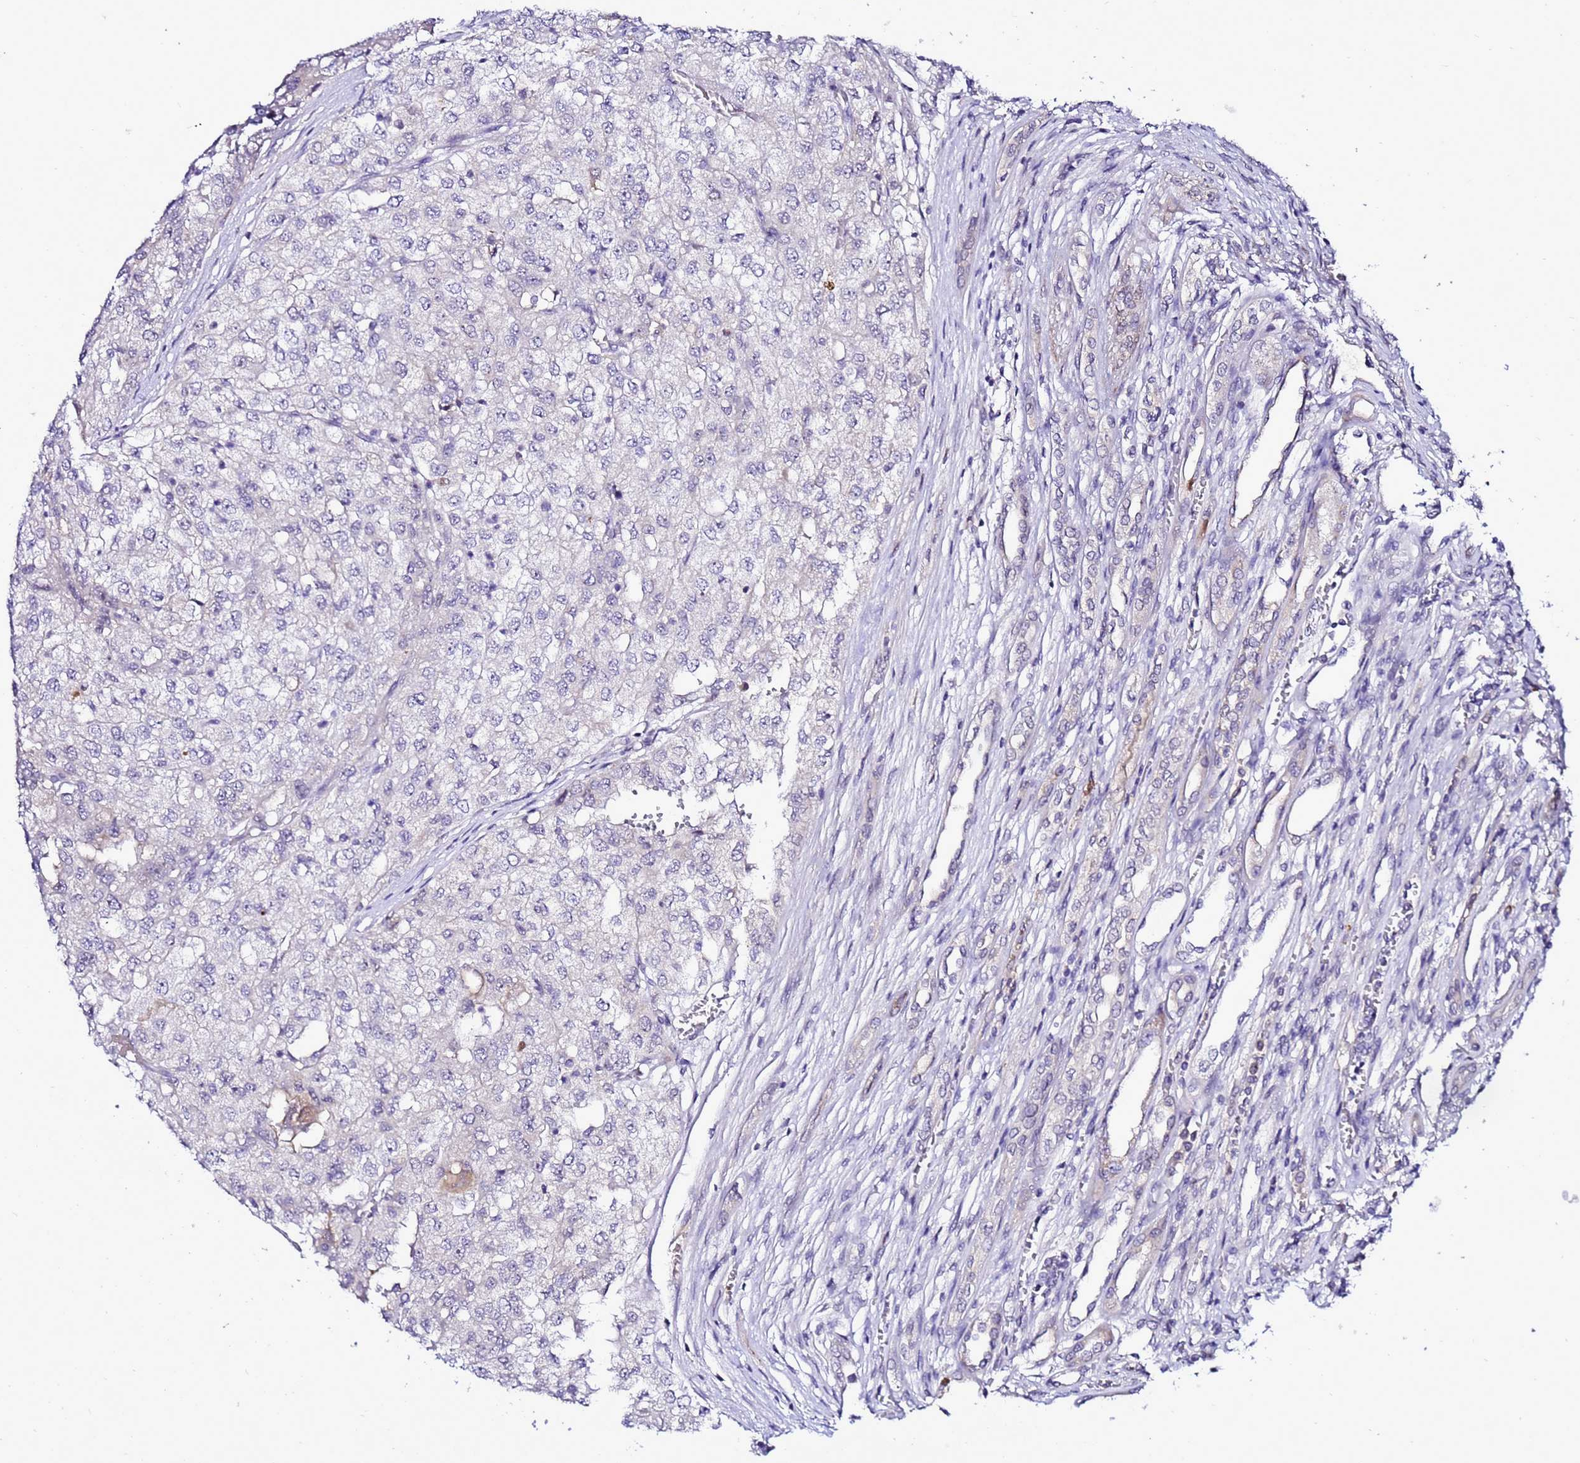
{"staining": {"intensity": "negative", "quantity": "none", "location": "none"}, "tissue": "renal cancer", "cell_type": "Tumor cells", "image_type": "cancer", "snomed": [{"axis": "morphology", "description": "Adenocarcinoma, NOS"}, {"axis": "topography", "description": "Kidney"}], "caption": "Immunohistochemistry (IHC) histopathology image of adenocarcinoma (renal) stained for a protein (brown), which displays no staining in tumor cells.", "gene": "C19orf47", "patient": {"sex": "female", "age": 54}}